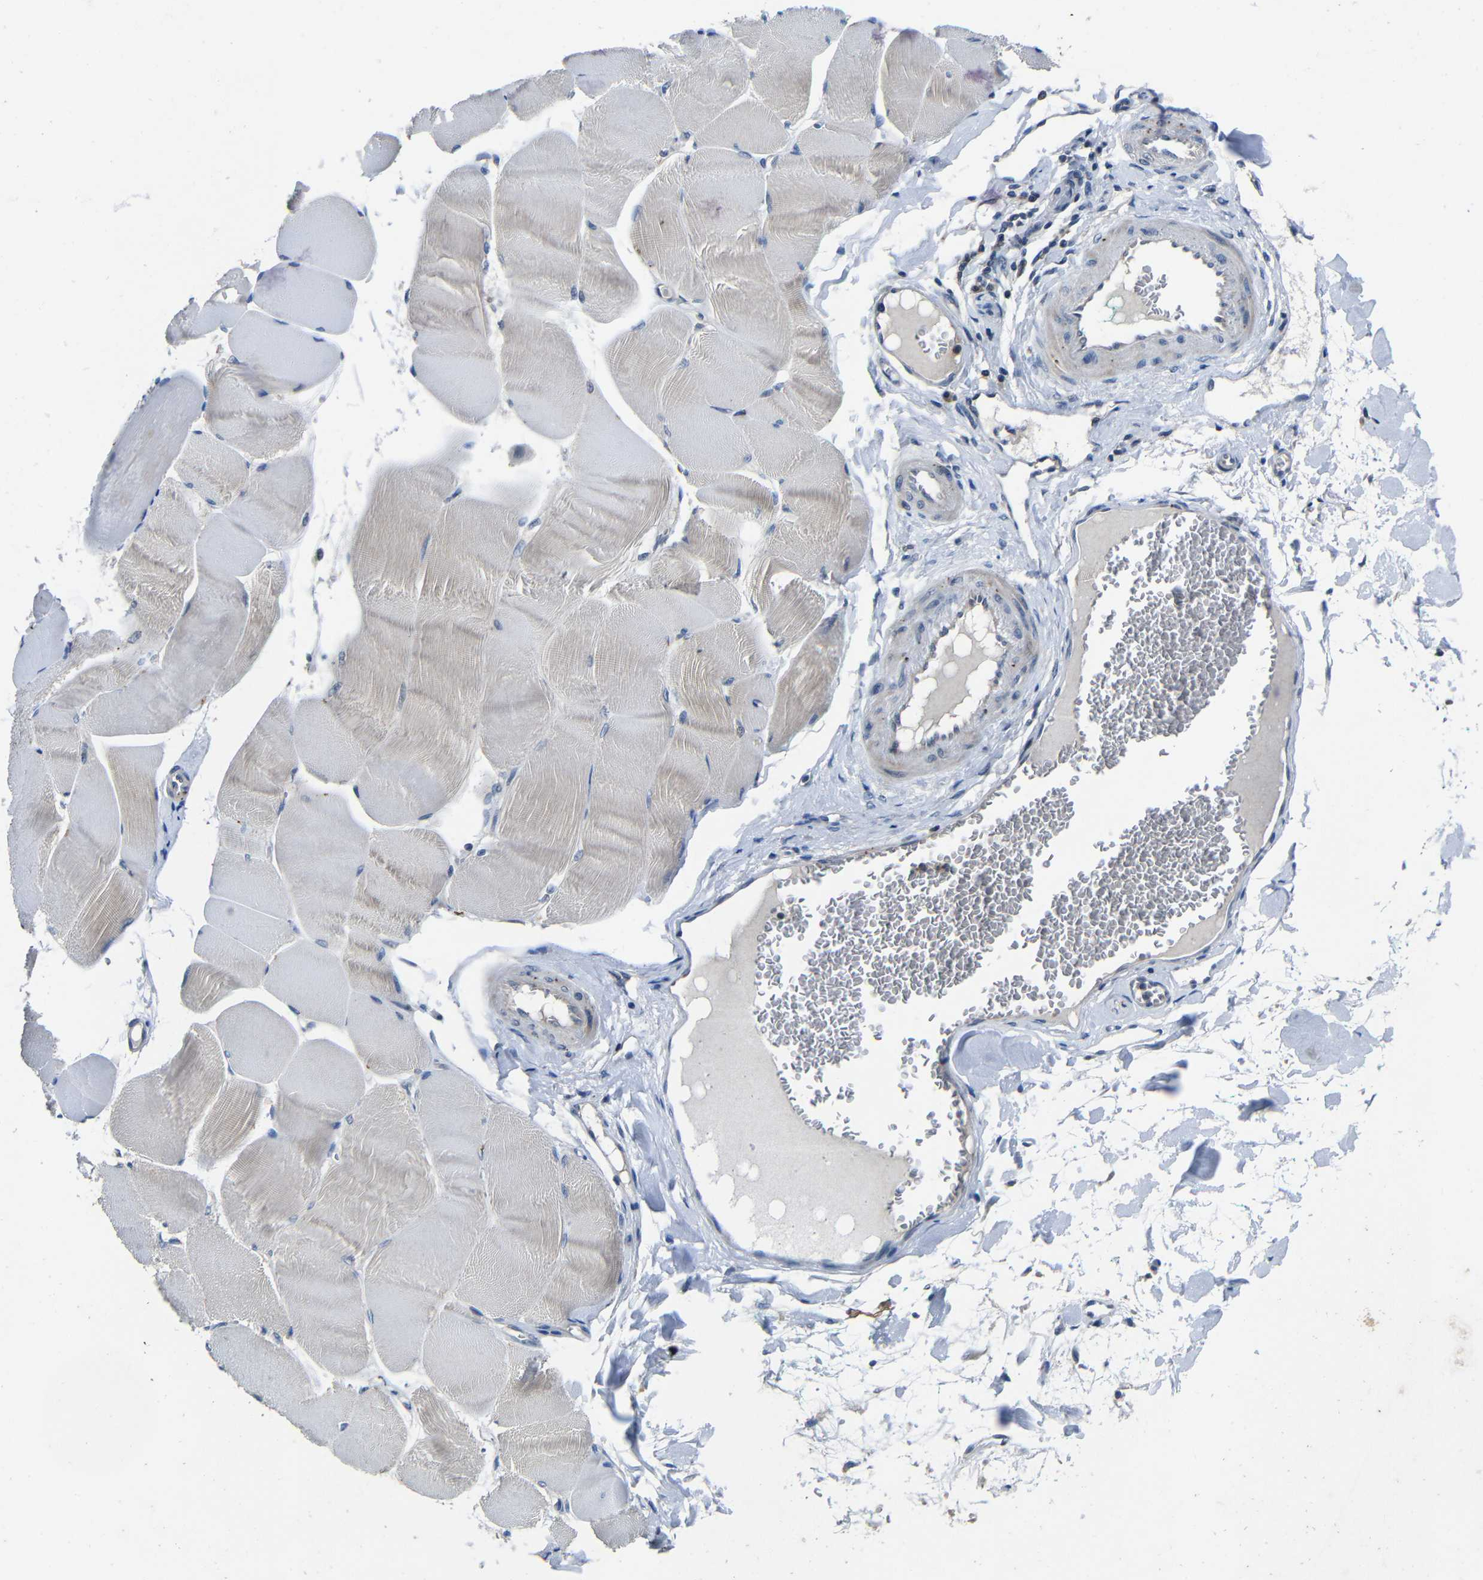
{"staining": {"intensity": "weak", "quantity": "25%-75%", "location": "cytoplasmic/membranous"}, "tissue": "skeletal muscle", "cell_type": "Myocytes", "image_type": "normal", "snomed": [{"axis": "morphology", "description": "Normal tissue, NOS"}, {"axis": "morphology", "description": "Squamous cell carcinoma, NOS"}, {"axis": "topography", "description": "Skeletal muscle"}], "caption": "Normal skeletal muscle reveals weak cytoplasmic/membranous staining in about 25%-75% of myocytes (Brightfield microscopy of DAB IHC at high magnification)..", "gene": "C6orf89", "patient": {"sex": "male", "age": 51}}